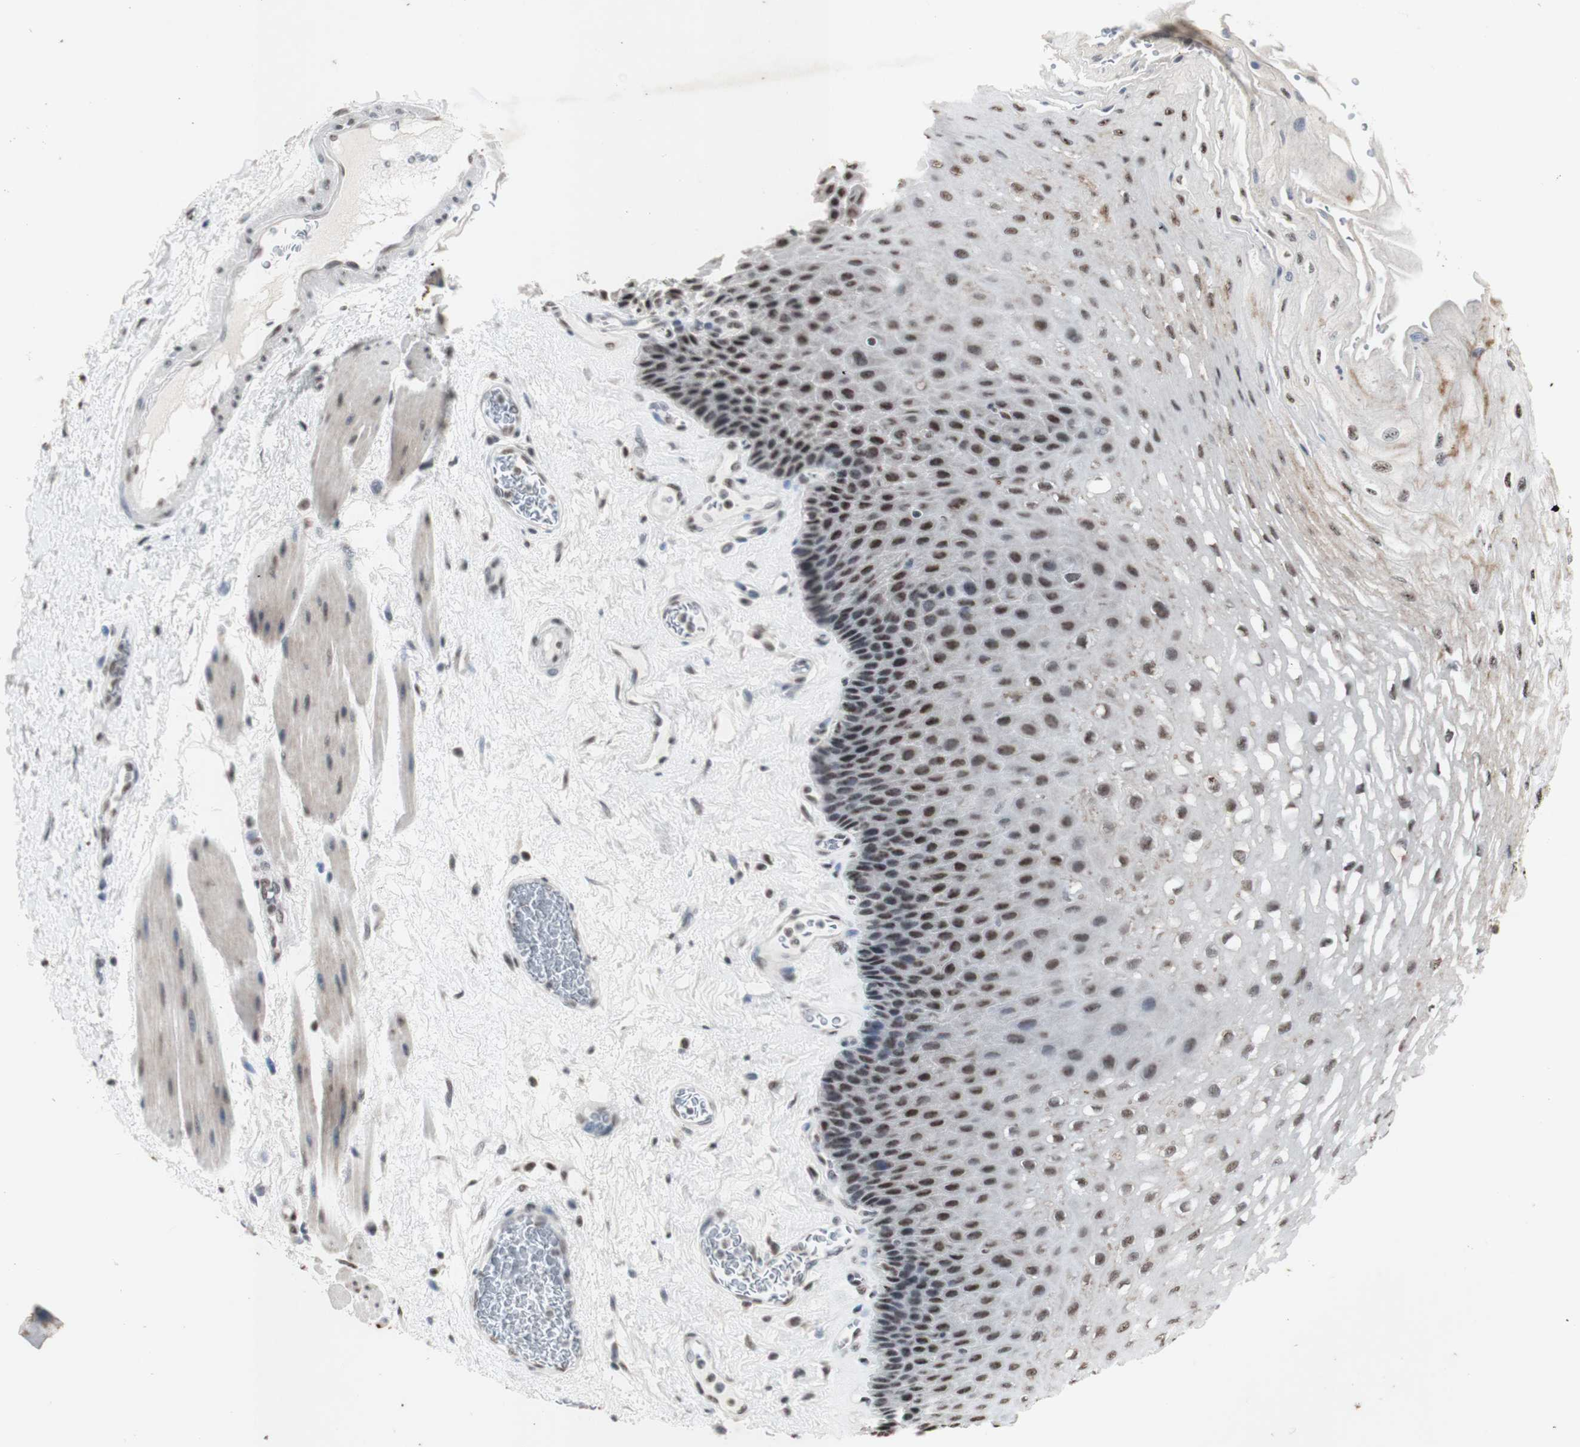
{"staining": {"intensity": "strong", "quantity": ">75%", "location": "nuclear"}, "tissue": "esophagus", "cell_type": "Squamous epithelial cells", "image_type": "normal", "snomed": [{"axis": "morphology", "description": "Normal tissue, NOS"}, {"axis": "topography", "description": "Esophagus"}], "caption": "A high-resolution image shows immunohistochemistry staining of unremarkable esophagus, which demonstrates strong nuclear expression in approximately >75% of squamous epithelial cells.", "gene": "SNRPB", "patient": {"sex": "female", "age": 72}}